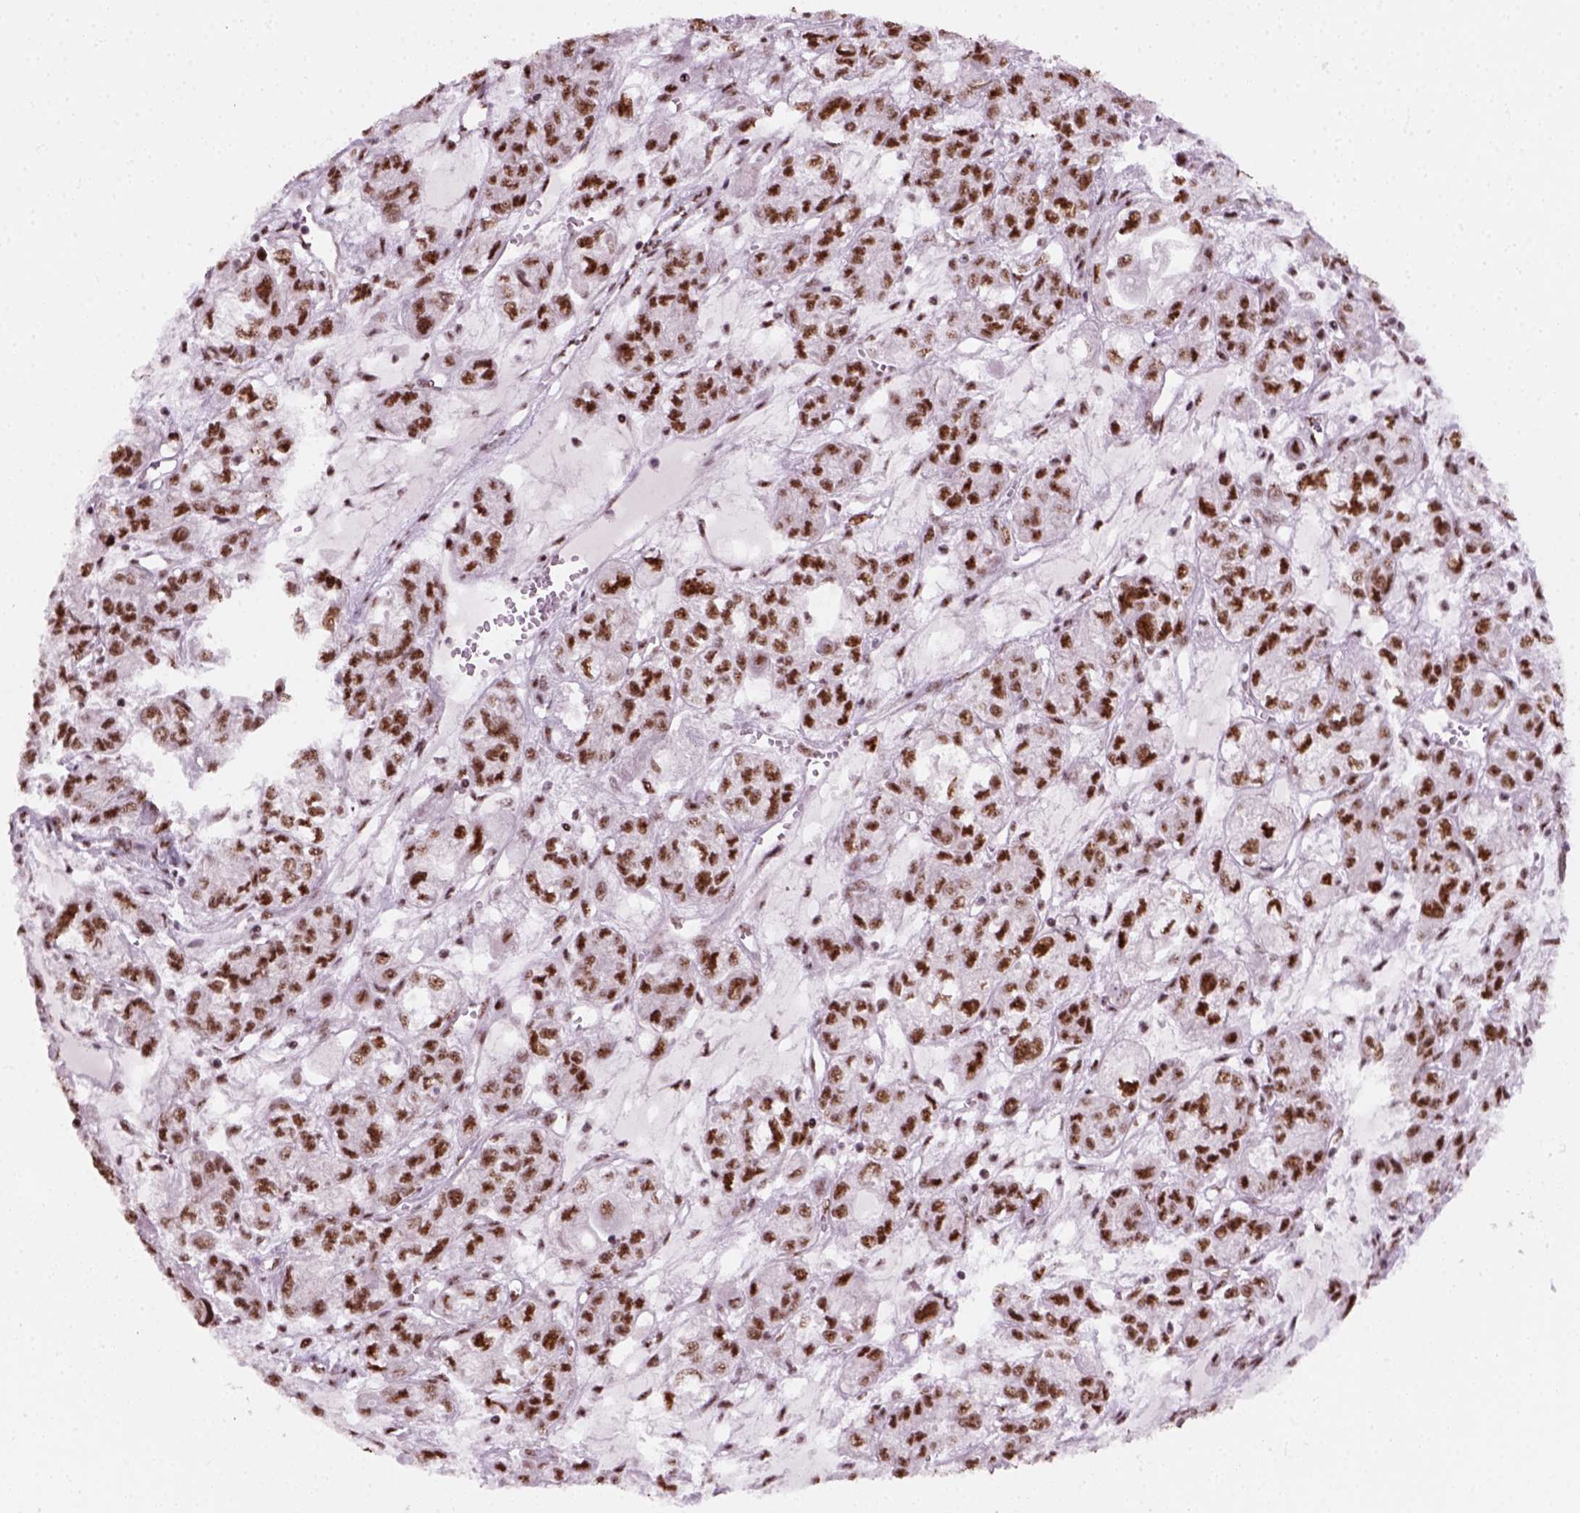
{"staining": {"intensity": "moderate", "quantity": ">75%", "location": "nuclear"}, "tissue": "ovarian cancer", "cell_type": "Tumor cells", "image_type": "cancer", "snomed": [{"axis": "morphology", "description": "Carcinoma, endometroid"}, {"axis": "topography", "description": "Ovary"}], "caption": "Moderate nuclear protein positivity is identified in approximately >75% of tumor cells in endometroid carcinoma (ovarian).", "gene": "GTF2F1", "patient": {"sex": "female", "age": 64}}